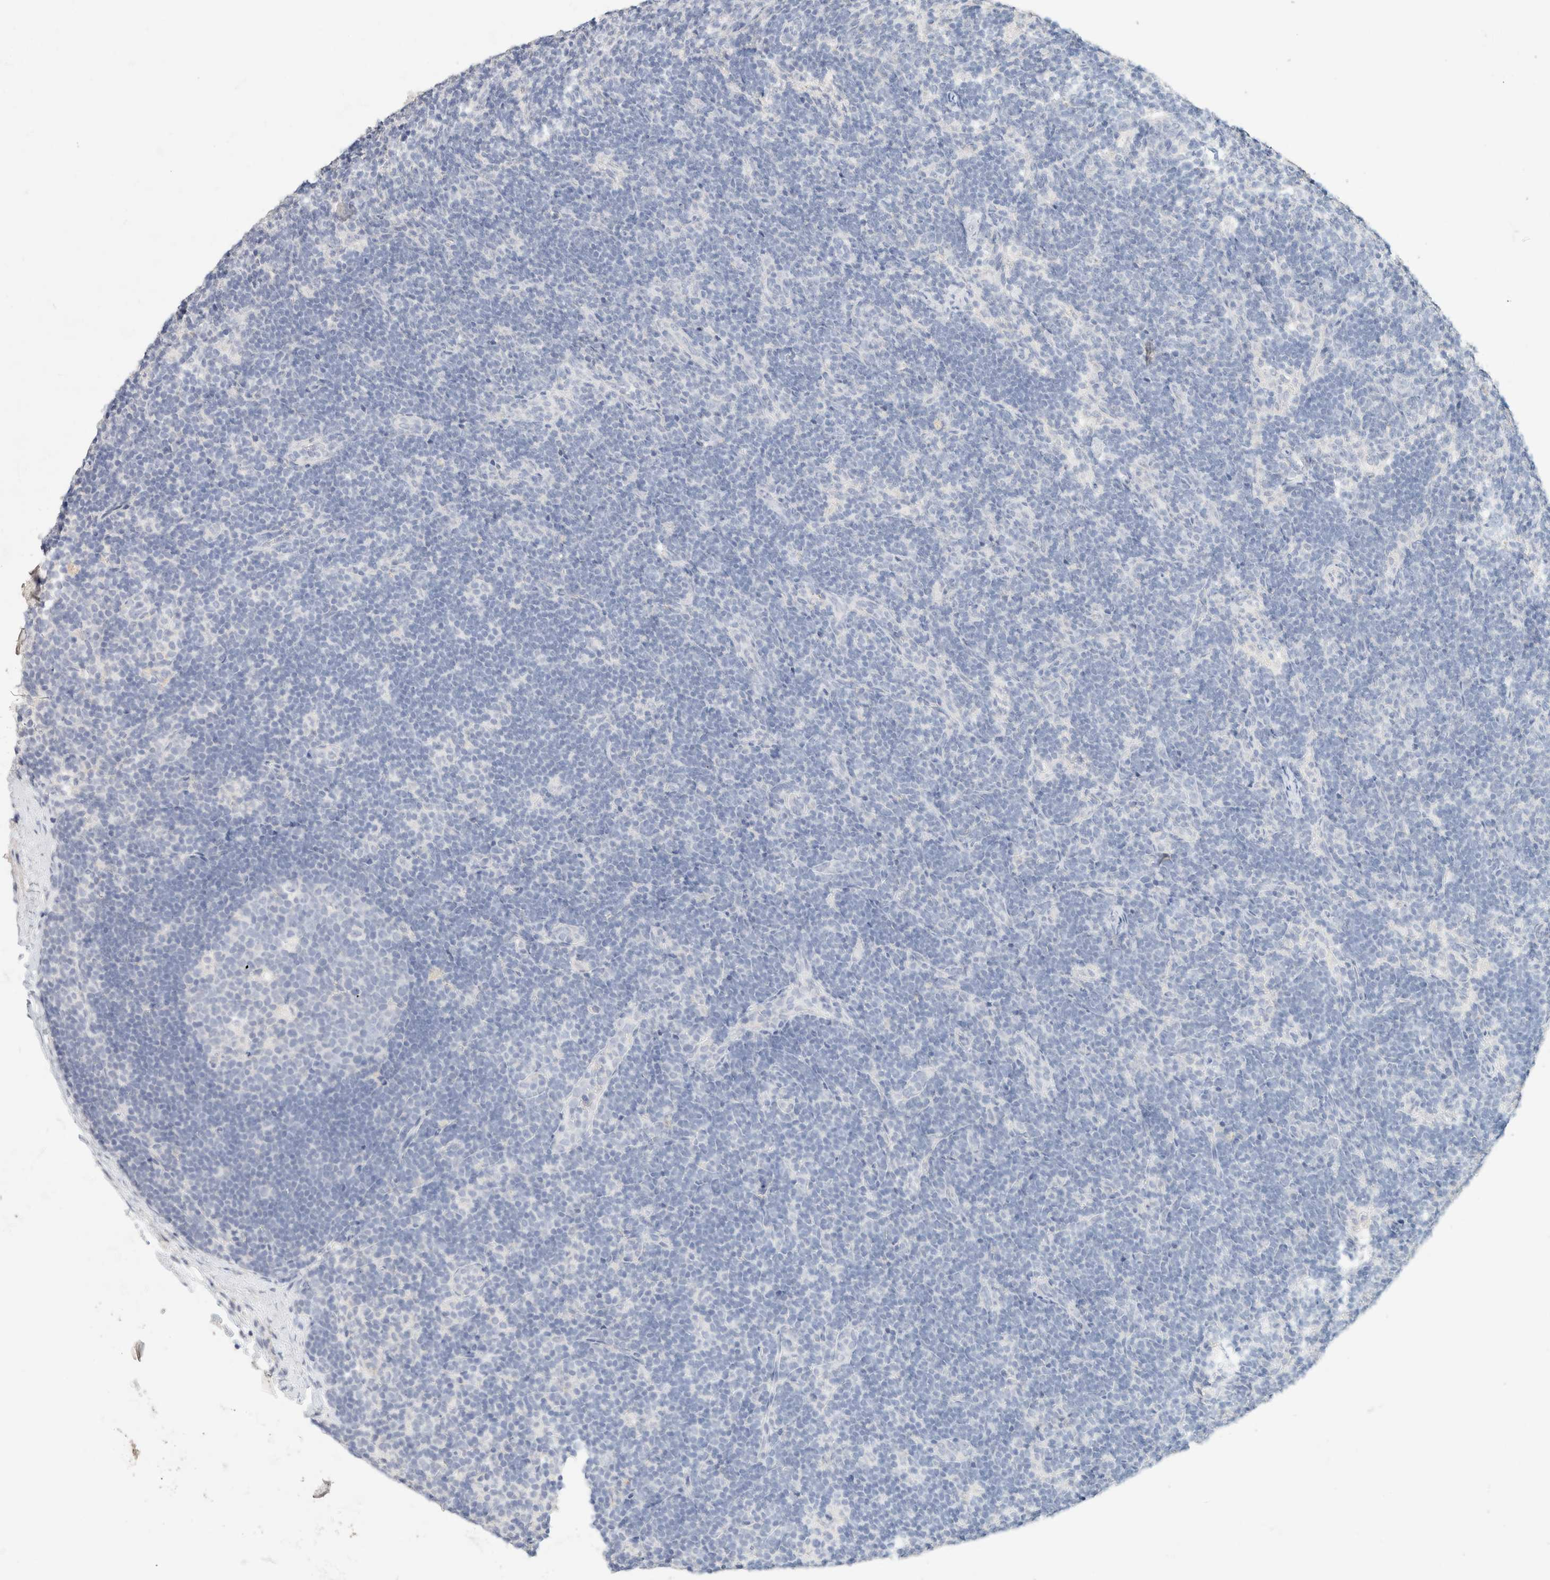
{"staining": {"intensity": "negative", "quantity": "none", "location": "none"}, "tissue": "lymph node", "cell_type": "Germinal center cells", "image_type": "normal", "snomed": [{"axis": "morphology", "description": "Normal tissue, NOS"}, {"axis": "topography", "description": "Lymph node"}], "caption": "Image shows no protein positivity in germinal center cells of unremarkable lymph node. Brightfield microscopy of immunohistochemistry (IHC) stained with DAB (brown) and hematoxylin (blue), captured at high magnification.", "gene": "CA12", "patient": {"sex": "female", "age": 22}}